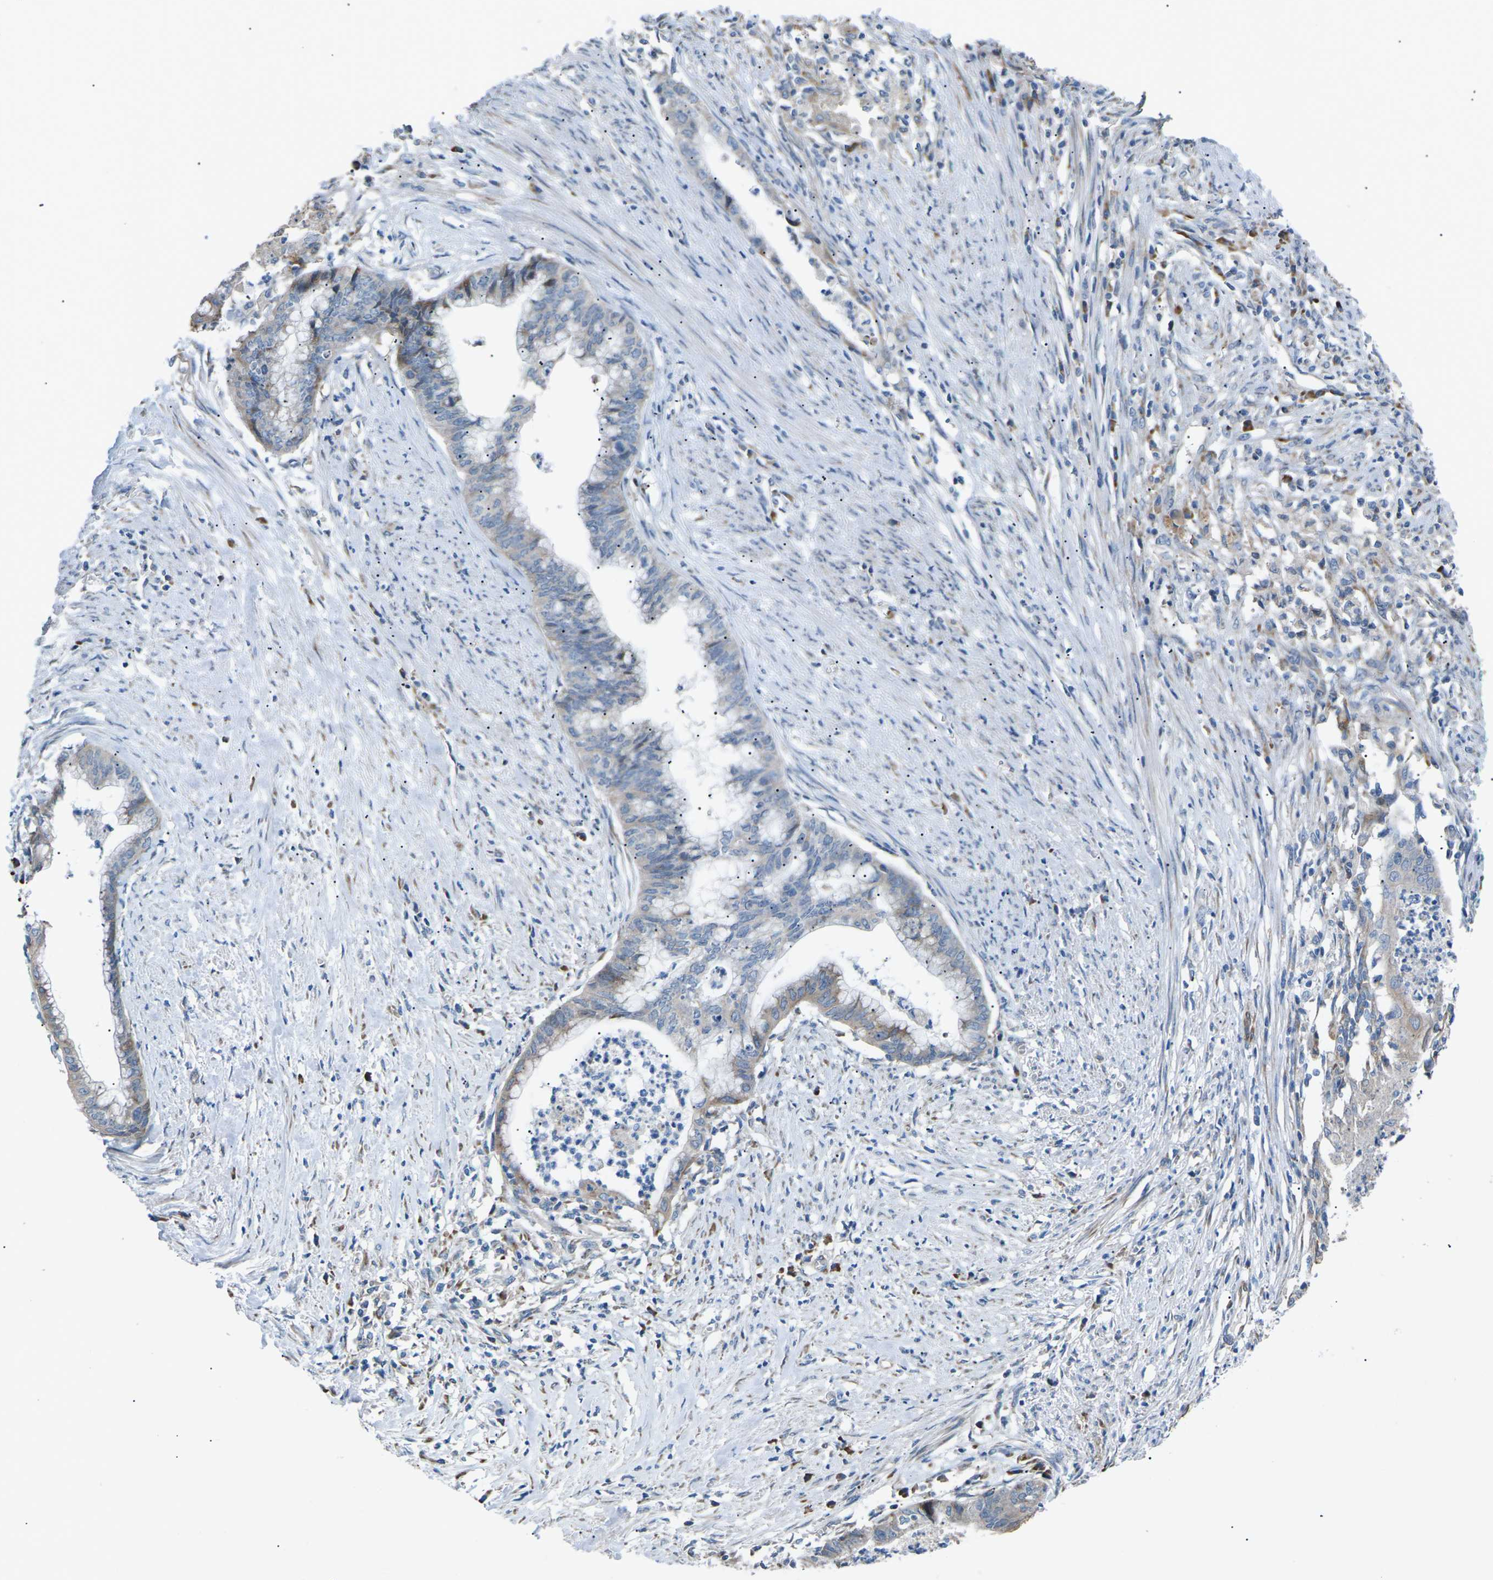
{"staining": {"intensity": "weak", "quantity": "<25%", "location": "cytoplasmic/membranous"}, "tissue": "endometrial cancer", "cell_type": "Tumor cells", "image_type": "cancer", "snomed": [{"axis": "morphology", "description": "Necrosis, NOS"}, {"axis": "morphology", "description": "Adenocarcinoma, NOS"}, {"axis": "topography", "description": "Endometrium"}], "caption": "Endometrial adenocarcinoma was stained to show a protein in brown. There is no significant positivity in tumor cells.", "gene": "KLHDC8B", "patient": {"sex": "female", "age": 79}}